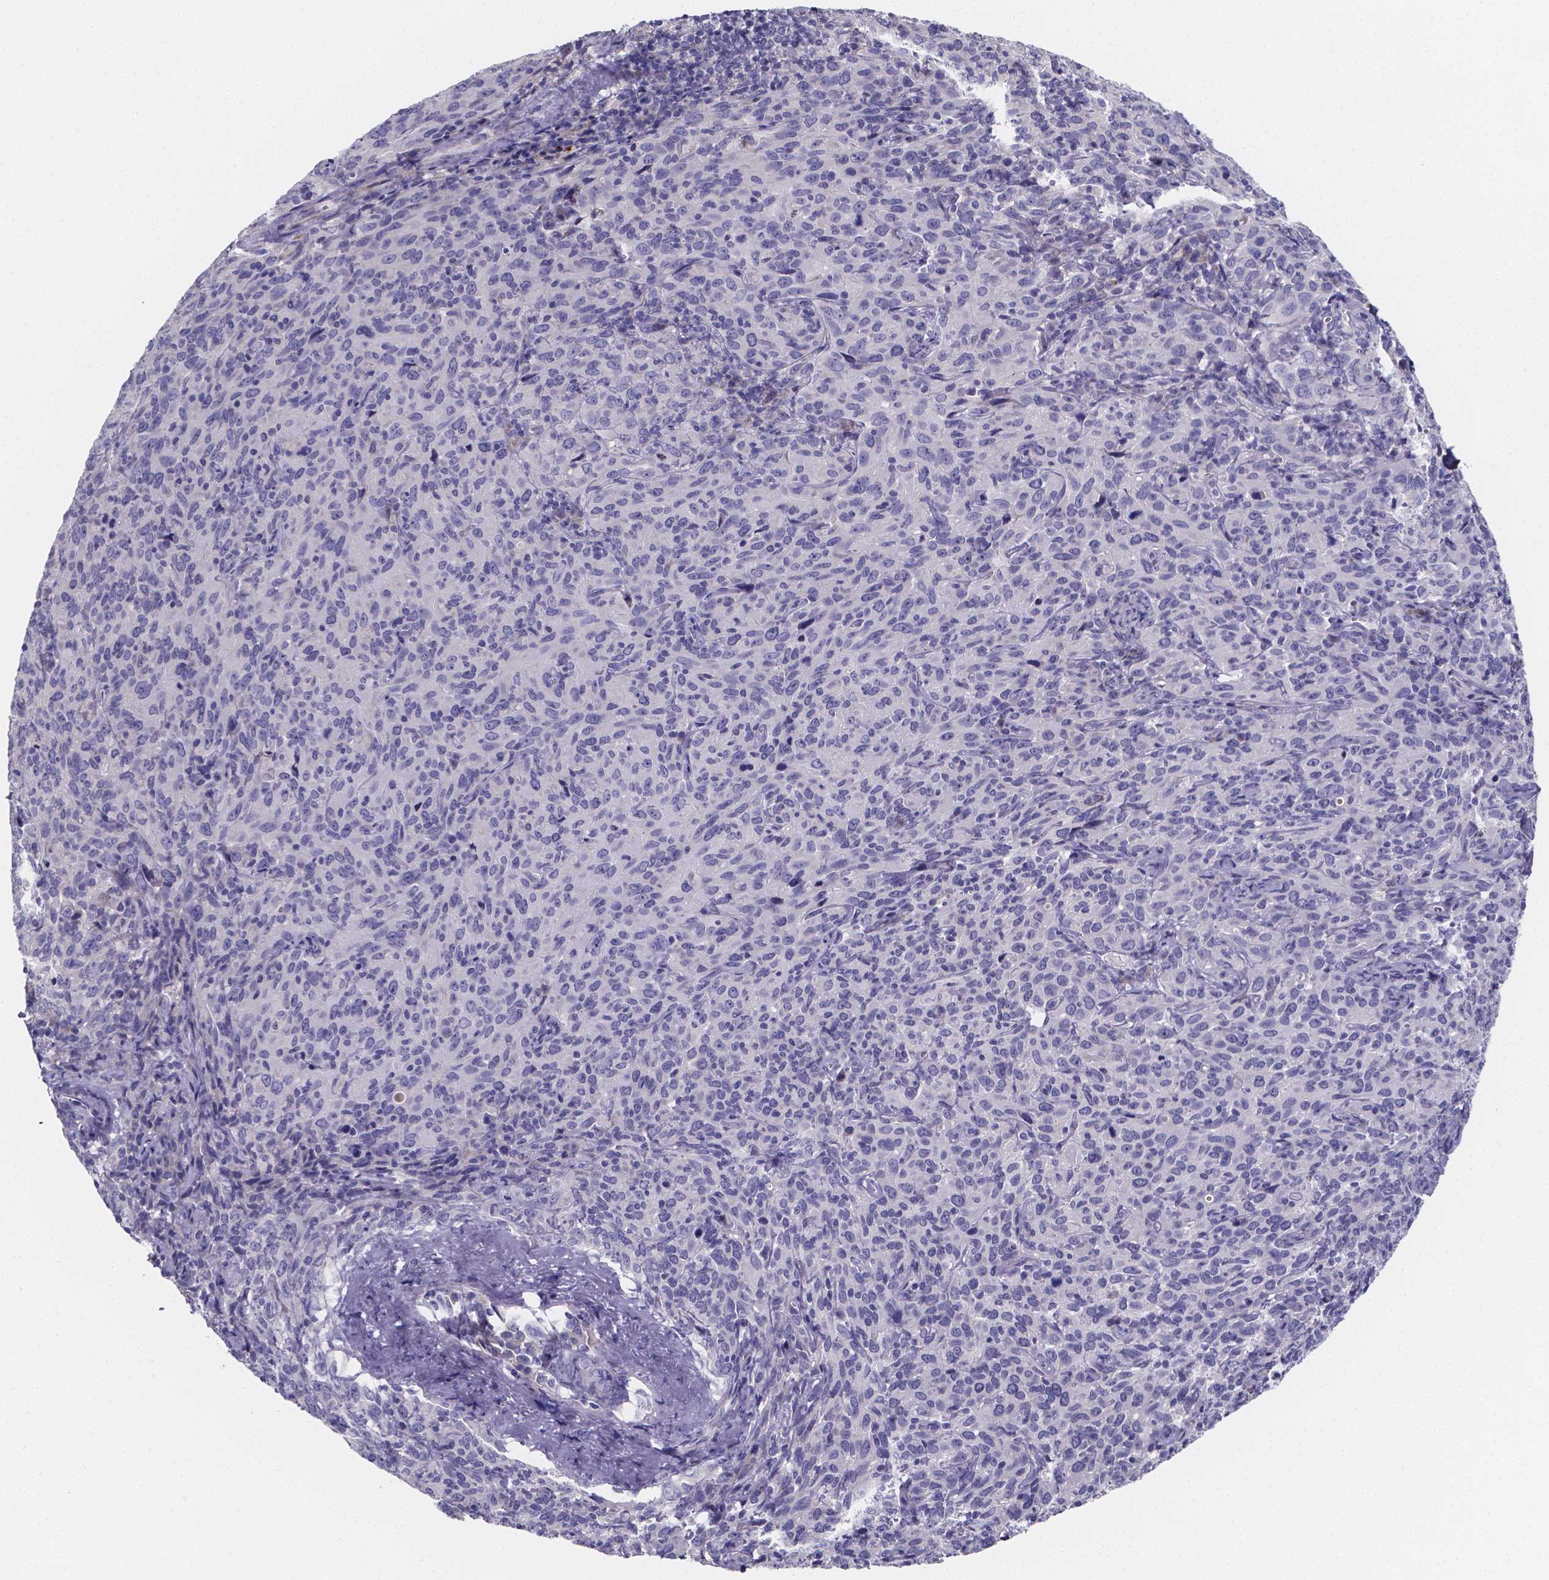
{"staining": {"intensity": "negative", "quantity": "none", "location": "none"}, "tissue": "cervical cancer", "cell_type": "Tumor cells", "image_type": "cancer", "snomed": [{"axis": "morphology", "description": "Squamous cell carcinoma, NOS"}, {"axis": "topography", "description": "Cervix"}], "caption": "IHC photomicrograph of neoplastic tissue: cervical squamous cell carcinoma stained with DAB (3,3'-diaminobenzidine) shows no significant protein expression in tumor cells.", "gene": "GABRA3", "patient": {"sex": "female", "age": 51}}